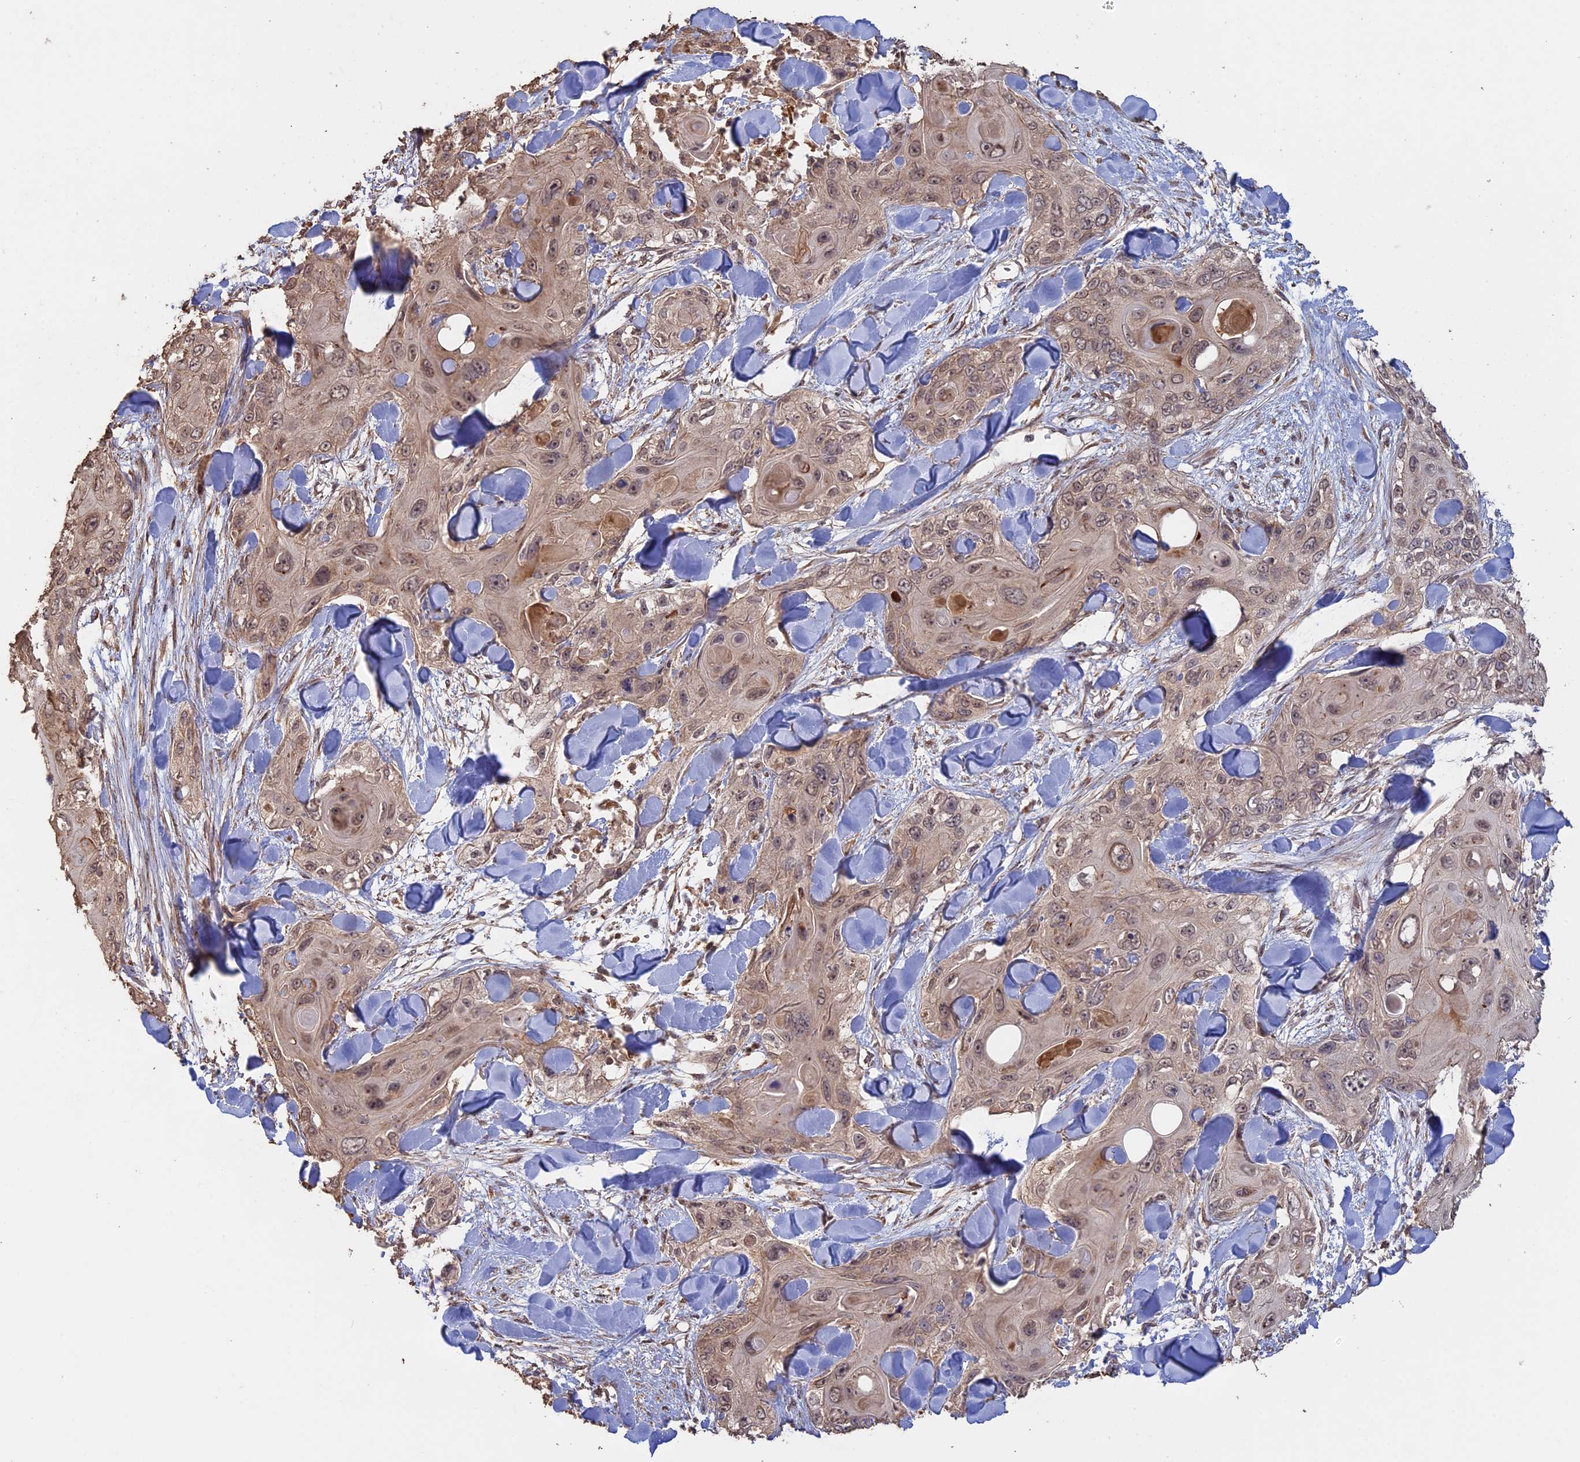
{"staining": {"intensity": "weak", "quantity": ">75%", "location": "nuclear"}, "tissue": "skin cancer", "cell_type": "Tumor cells", "image_type": "cancer", "snomed": [{"axis": "morphology", "description": "Normal tissue, NOS"}, {"axis": "morphology", "description": "Squamous cell carcinoma, NOS"}, {"axis": "topography", "description": "Skin"}], "caption": "The photomicrograph reveals staining of skin cancer (squamous cell carcinoma), revealing weak nuclear protein staining (brown color) within tumor cells.", "gene": "FAM210B", "patient": {"sex": "male", "age": 72}}